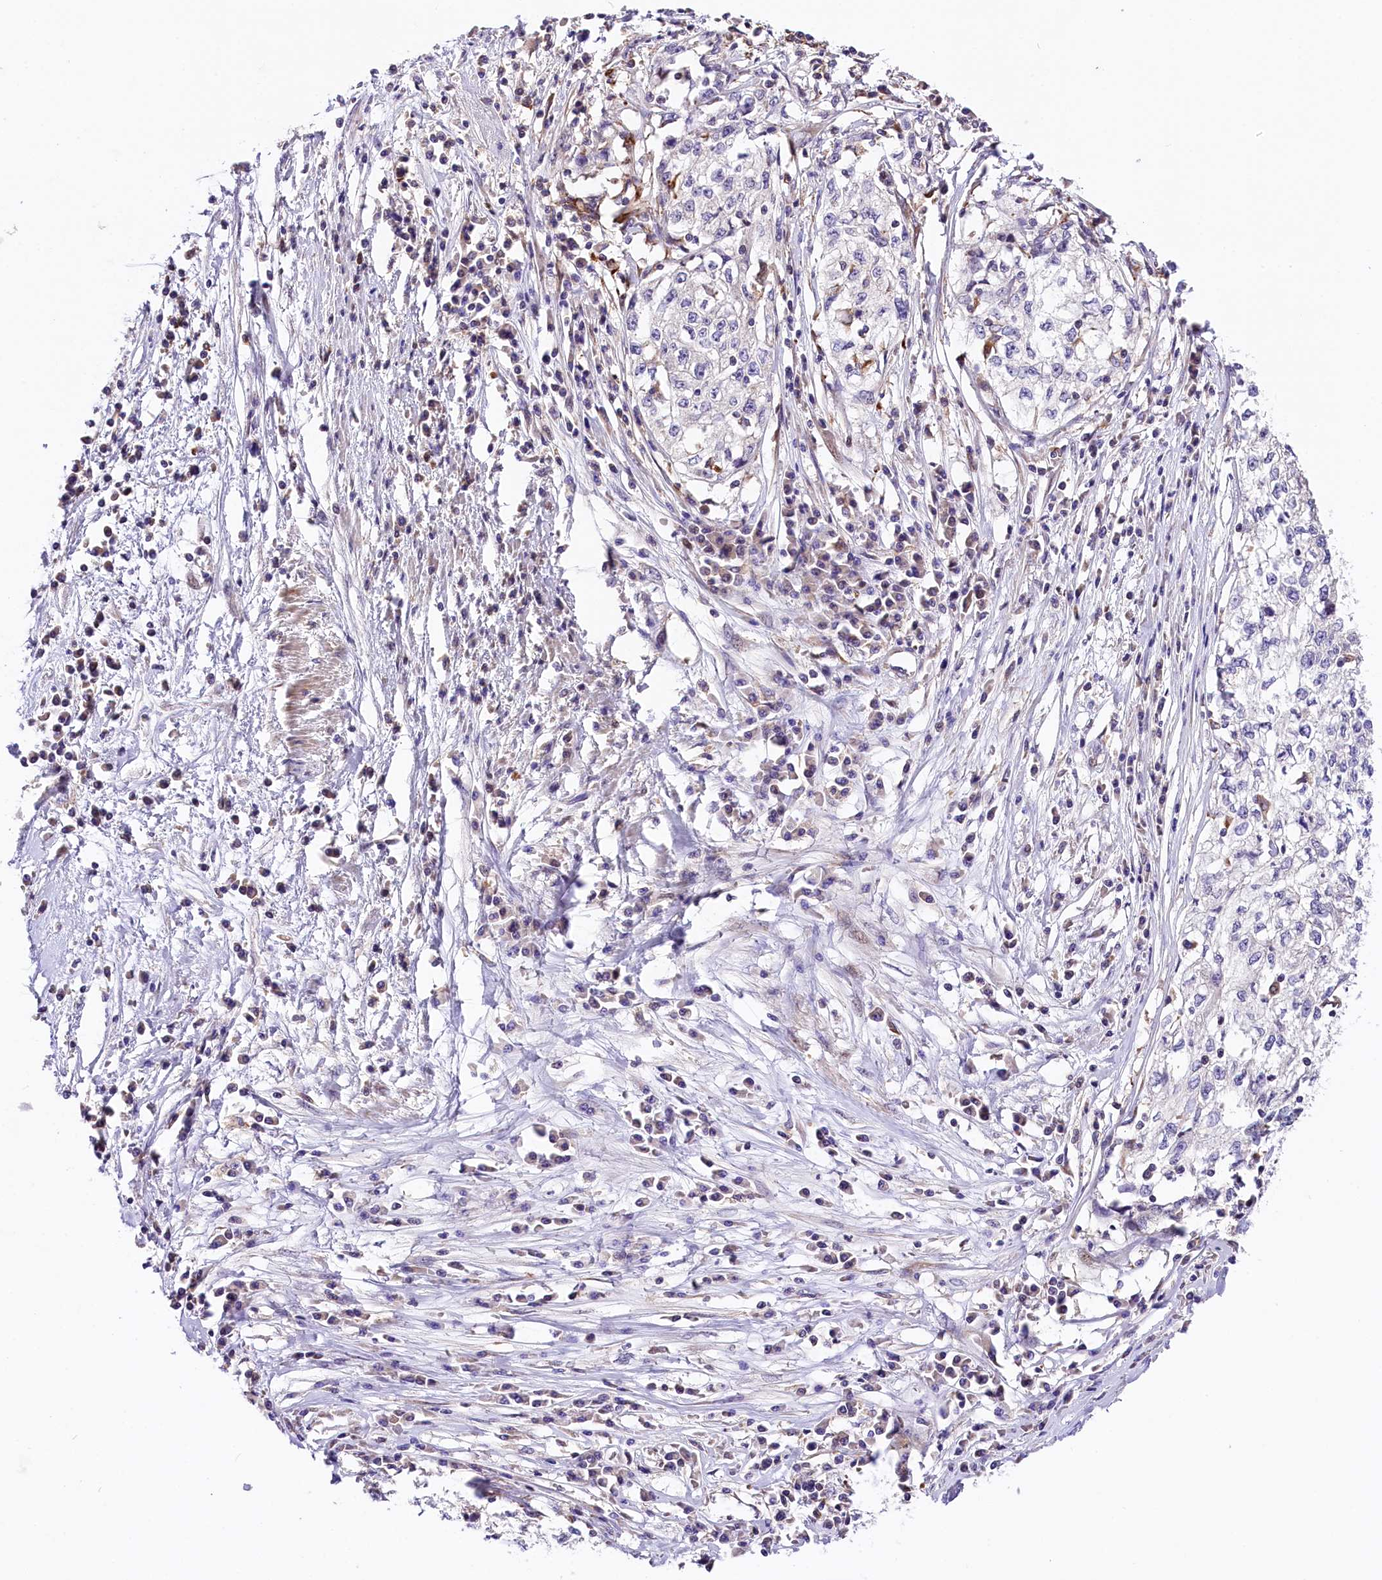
{"staining": {"intensity": "negative", "quantity": "none", "location": "none"}, "tissue": "cervical cancer", "cell_type": "Tumor cells", "image_type": "cancer", "snomed": [{"axis": "morphology", "description": "Squamous cell carcinoma, NOS"}, {"axis": "topography", "description": "Cervix"}], "caption": "High power microscopy micrograph of an immunohistochemistry (IHC) image of cervical squamous cell carcinoma, revealing no significant staining in tumor cells.", "gene": "ARMC6", "patient": {"sex": "female", "age": 57}}